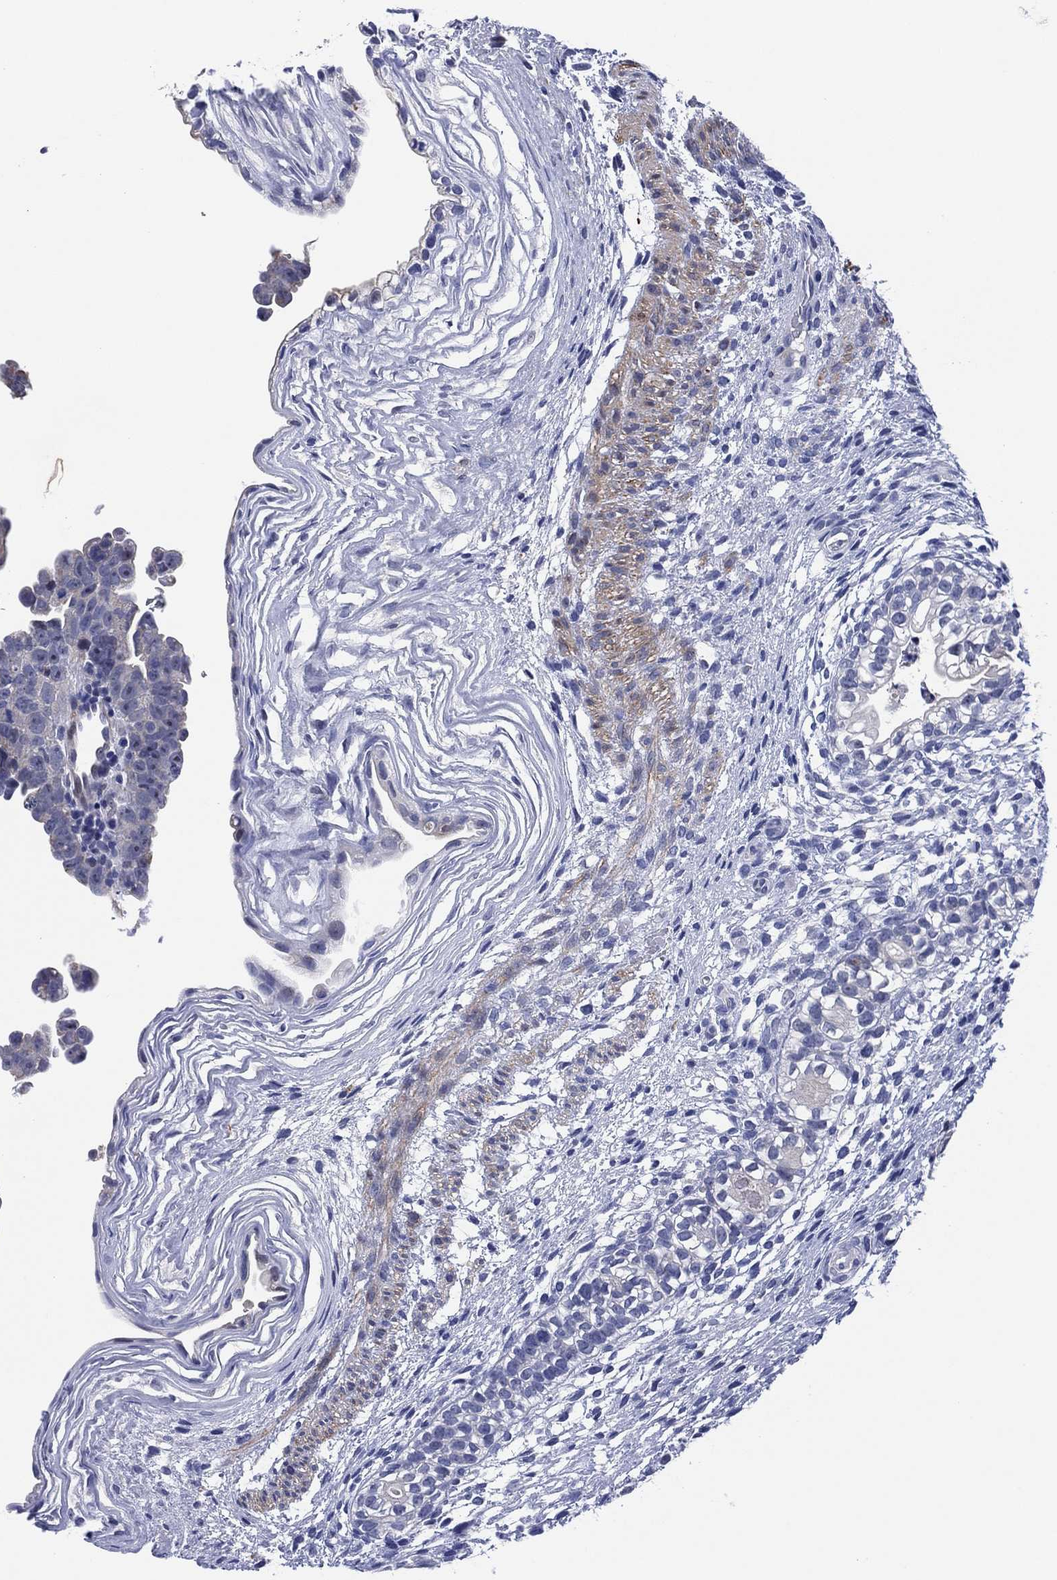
{"staining": {"intensity": "negative", "quantity": "none", "location": "none"}, "tissue": "testis cancer", "cell_type": "Tumor cells", "image_type": "cancer", "snomed": [{"axis": "morphology", "description": "Normal tissue, NOS"}, {"axis": "morphology", "description": "Carcinoma, Embryonal, NOS"}, {"axis": "topography", "description": "Testis"}, {"axis": "topography", "description": "Epididymis"}], "caption": "This is an IHC photomicrograph of embryonal carcinoma (testis). There is no staining in tumor cells.", "gene": "CLIP3", "patient": {"sex": "male", "age": 24}}